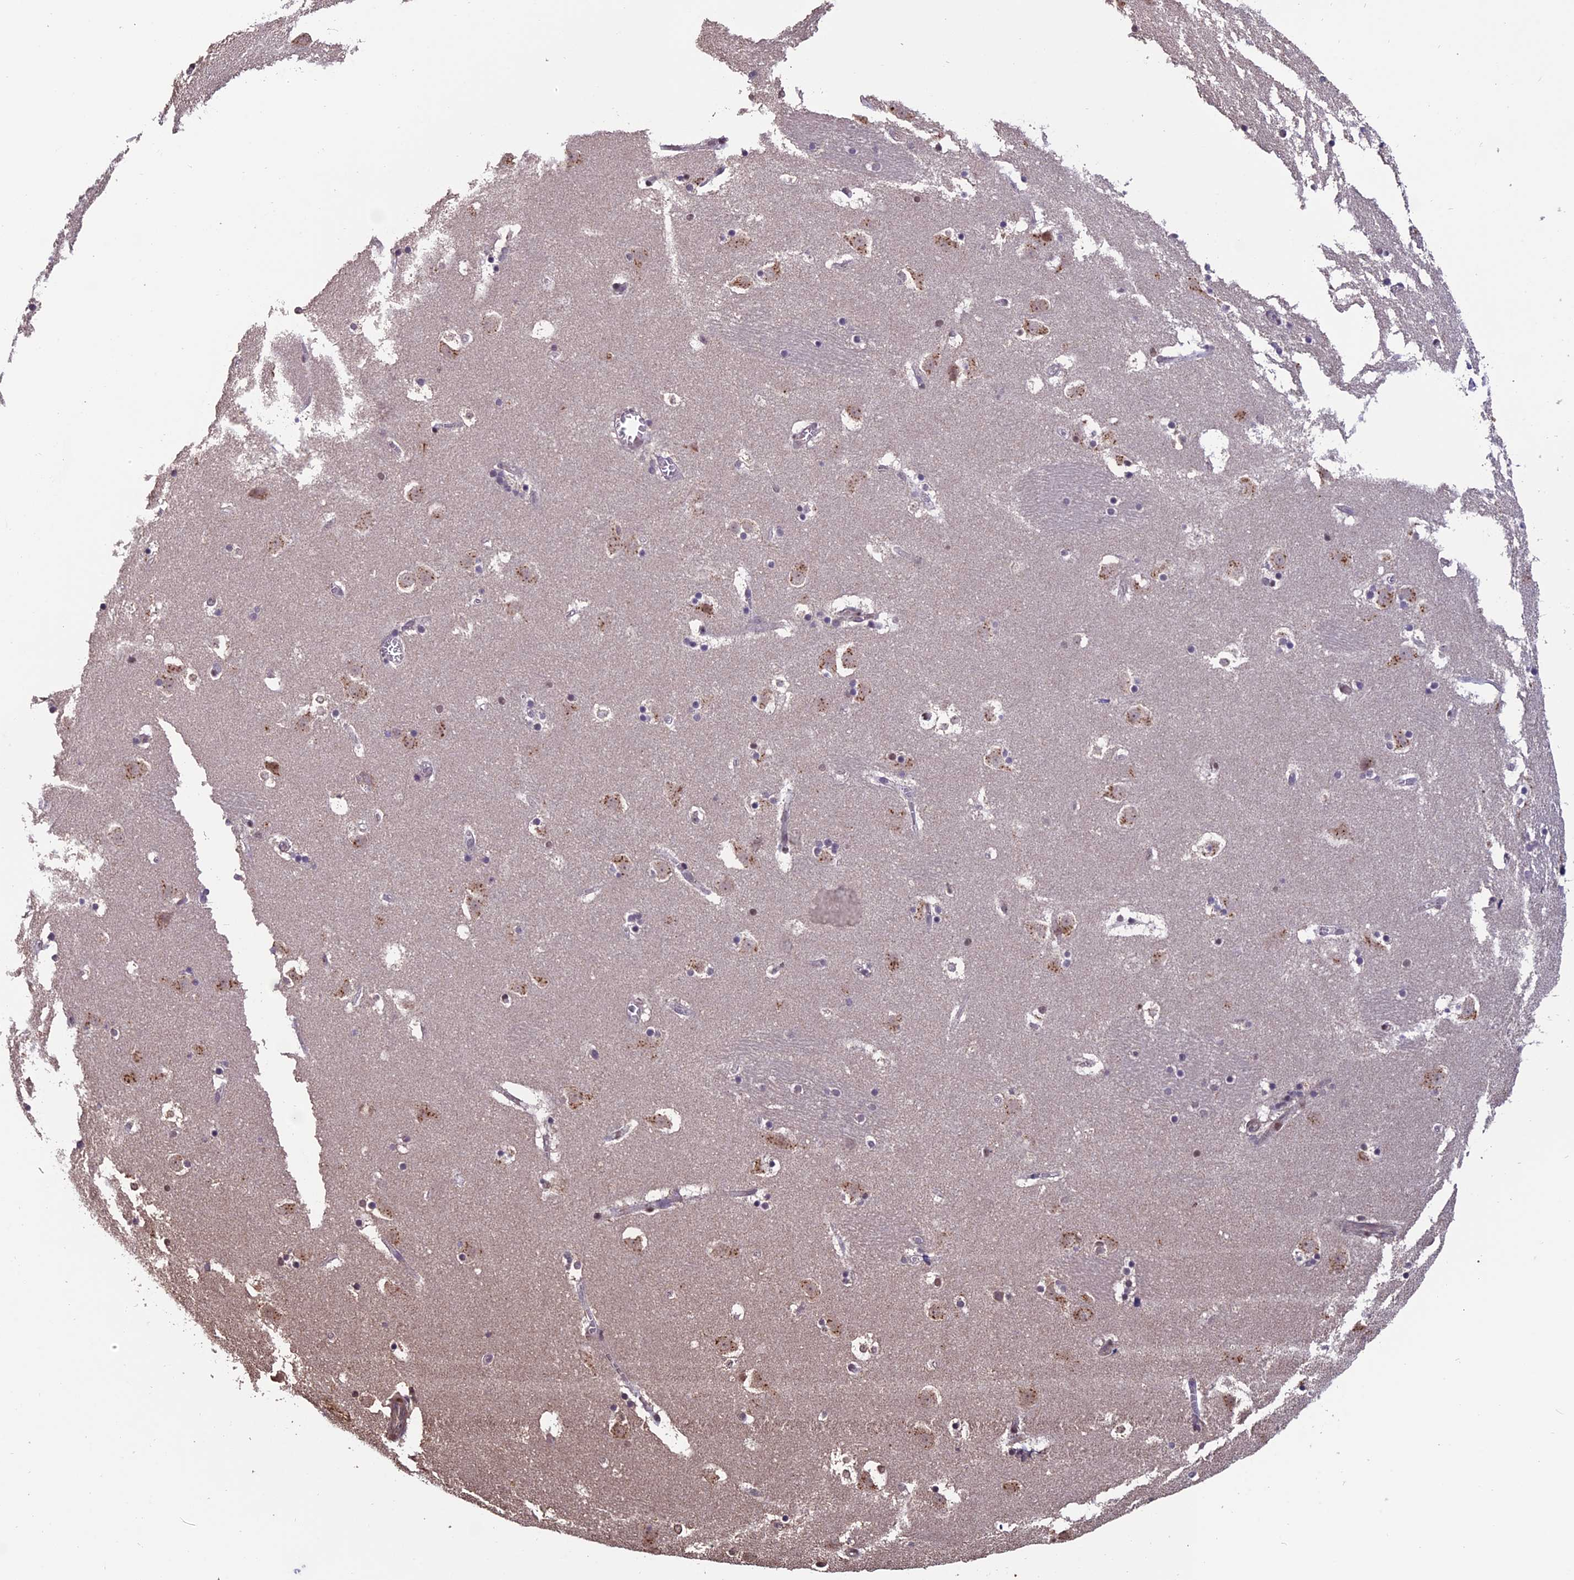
{"staining": {"intensity": "negative", "quantity": "none", "location": "none"}, "tissue": "caudate", "cell_type": "Glial cells", "image_type": "normal", "snomed": [{"axis": "morphology", "description": "Normal tissue, NOS"}, {"axis": "topography", "description": "Lateral ventricle wall"}], "caption": "This is an IHC image of normal caudate. There is no positivity in glial cells.", "gene": "CABIN1", "patient": {"sex": "male", "age": 45}}